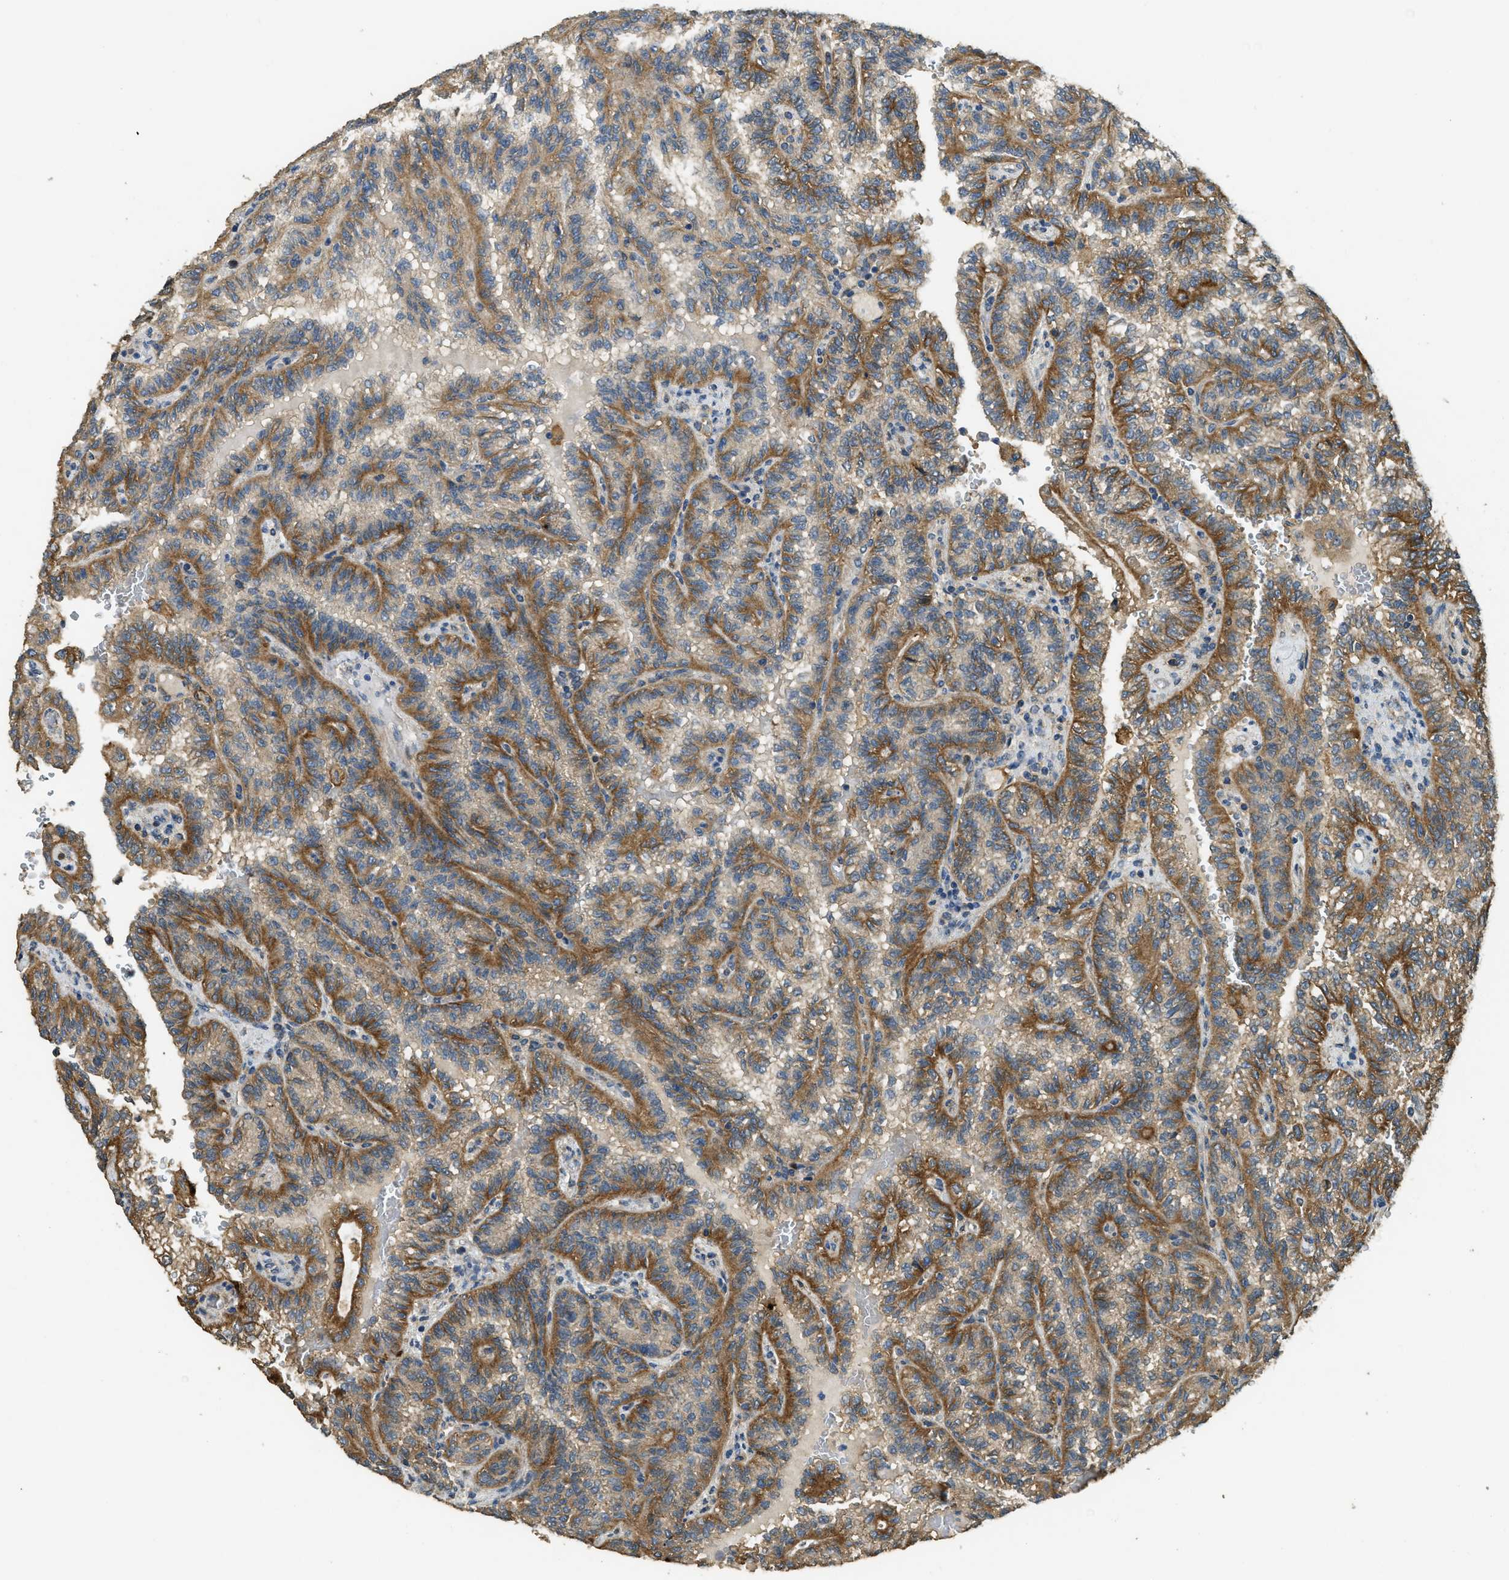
{"staining": {"intensity": "strong", "quantity": ">75%", "location": "cytoplasmic/membranous"}, "tissue": "renal cancer", "cell_type": "Tumor cells", "image_type": "cancer", "snomed": [{"axis": "morphology", "description": "Inflammation, NOS"}, {"axis": "morphology", "description": "Adenocarcinoma, NOS"}, {"axis": "topography", "description": "Kidney"}], "caption": "Immunohistochemistry (IHC) (DAB (3,3'-diaminobenzidine)) staining of adenocarcinoma (renal) demonstrates strong cytoplasmic/membranous protein positivity in about >75% of tumor cells.", "gene": "CD276", "patient": {"sex": "male", "age": 68}}